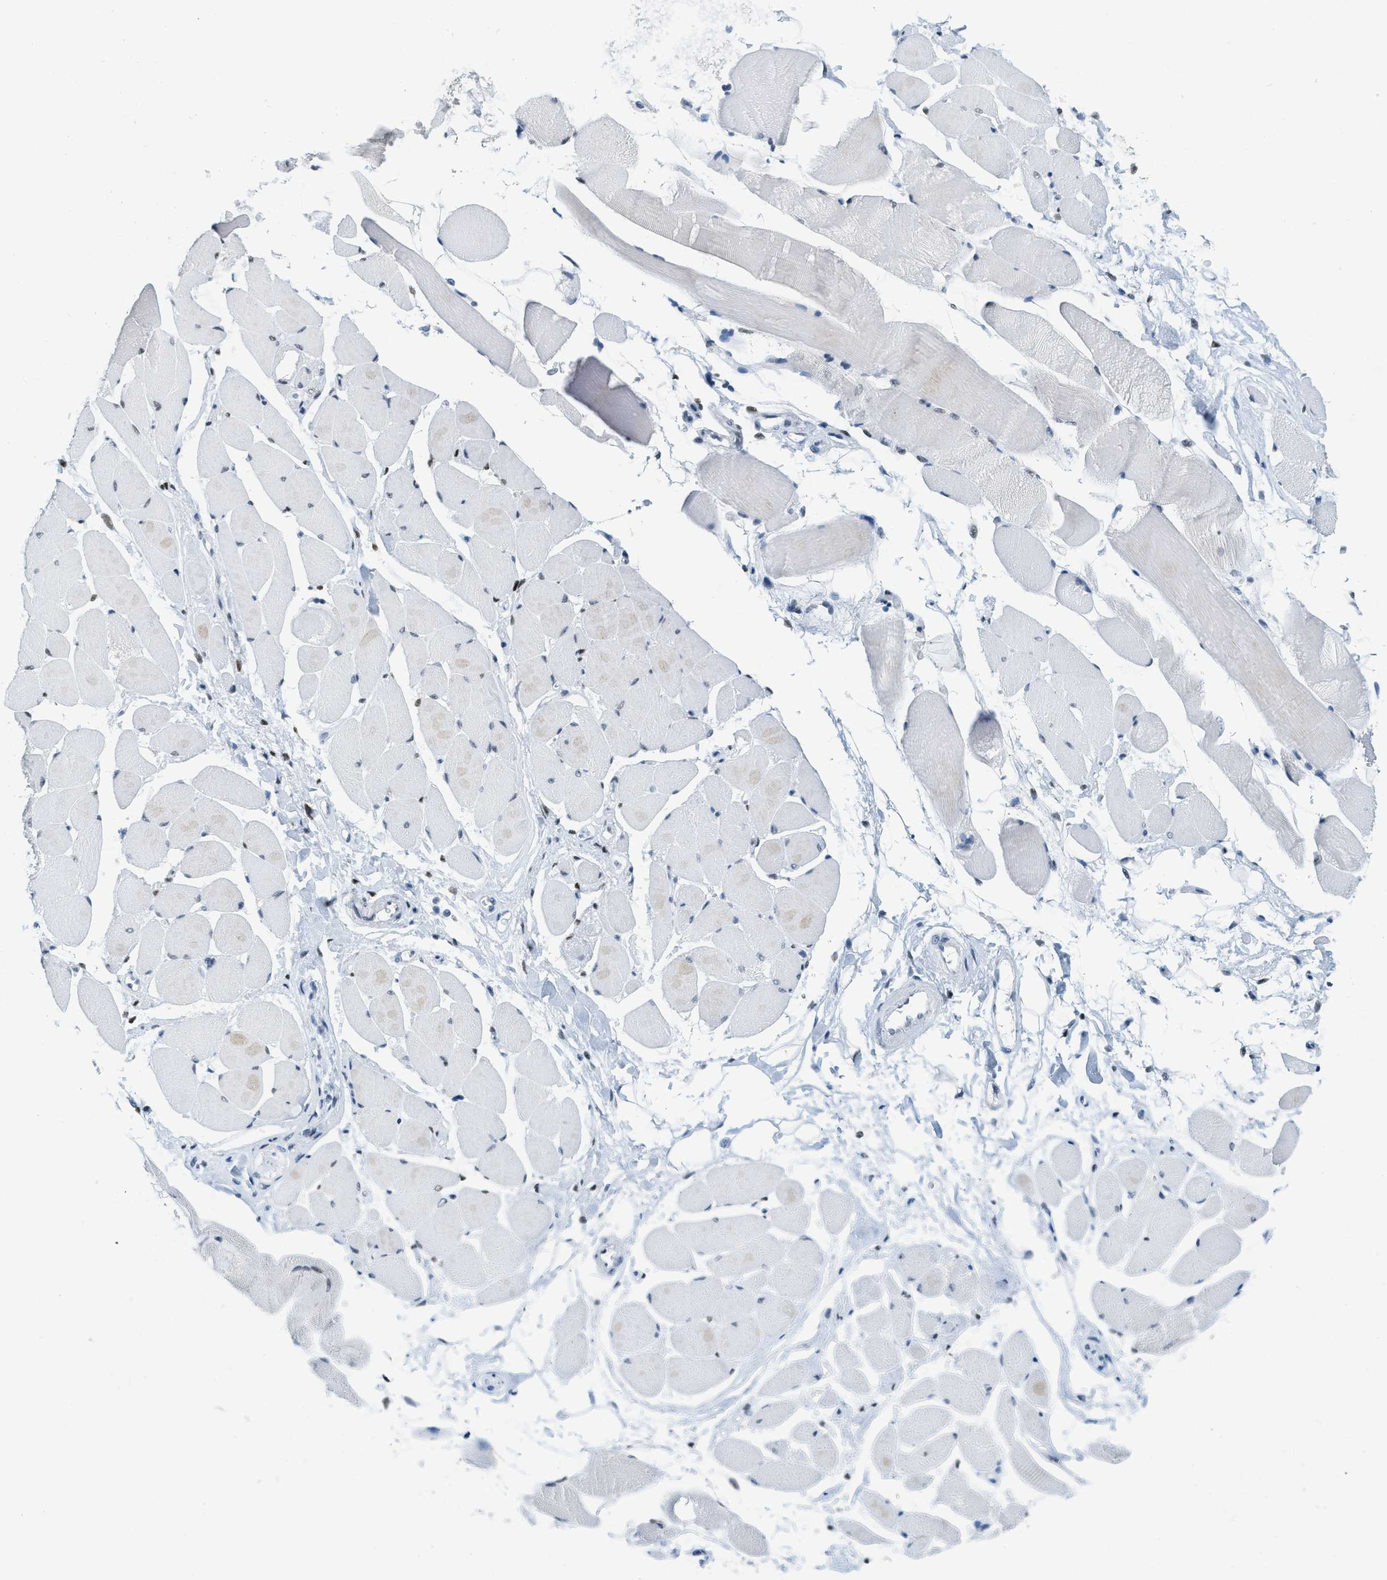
{"staining": {"intensity": "moderate", "quantity": "25%-75%", "location": "nuclear"}, "tissue": "skeletal muscle", "cell_type": "Myocytes", "image_type": "normal", "snomed": [{"axis": "morphology", "description": "Normal tissue, NOS"}, {"axis": "topography", "description": "Skeletal muscle"}, {"axis": "topography", "description": "Peripheral nerve tissue"}], "caption": "Immunohistochemical staining of normal human skeletal muscle reveals medium levels of moderate nuclear positivity in about 25%-75% of myocytes.", "gene": "PBX1", "patient": {"sex": "female", "age": 84}}